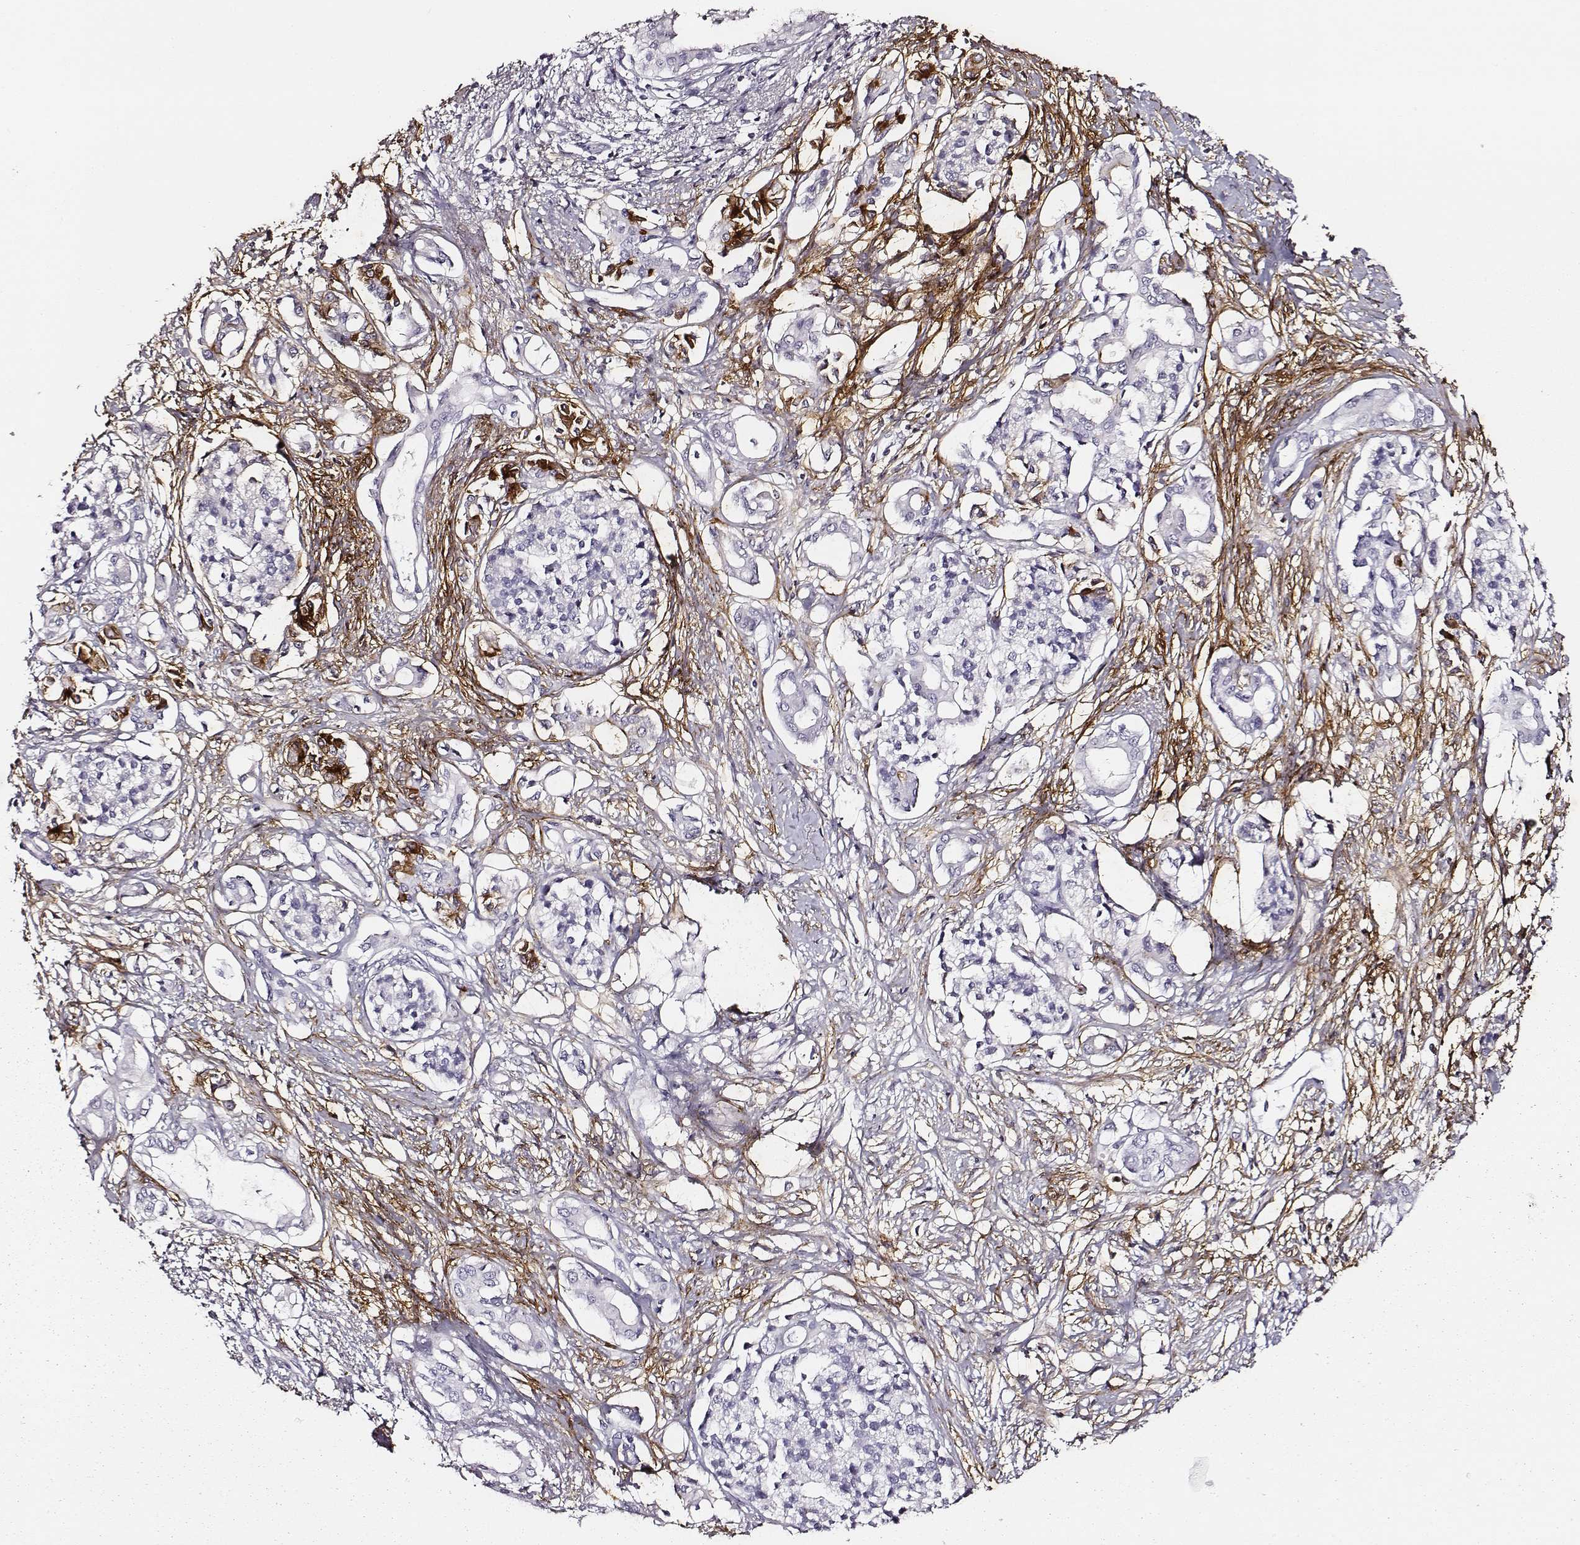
{"staining": {"intensity": "negative", "quantity": "none", "location": "none"}, "tissue": "pancreatic cancer", "cell_type": "Tumor cells", "image_type": "cancer", "snomed": [{"axis": "morphology", "description": "Adenocarcinoma, NOS"}, {"axis": "topography", "description": "Pancreas"}], "caption": "Immunohistochemistry (IHC) of human adenocarcinoma (pancreatic) reveals no staining in tumor cells.", "gene": "DPEP1", "patient": {"sex": "female", "age": 63}}